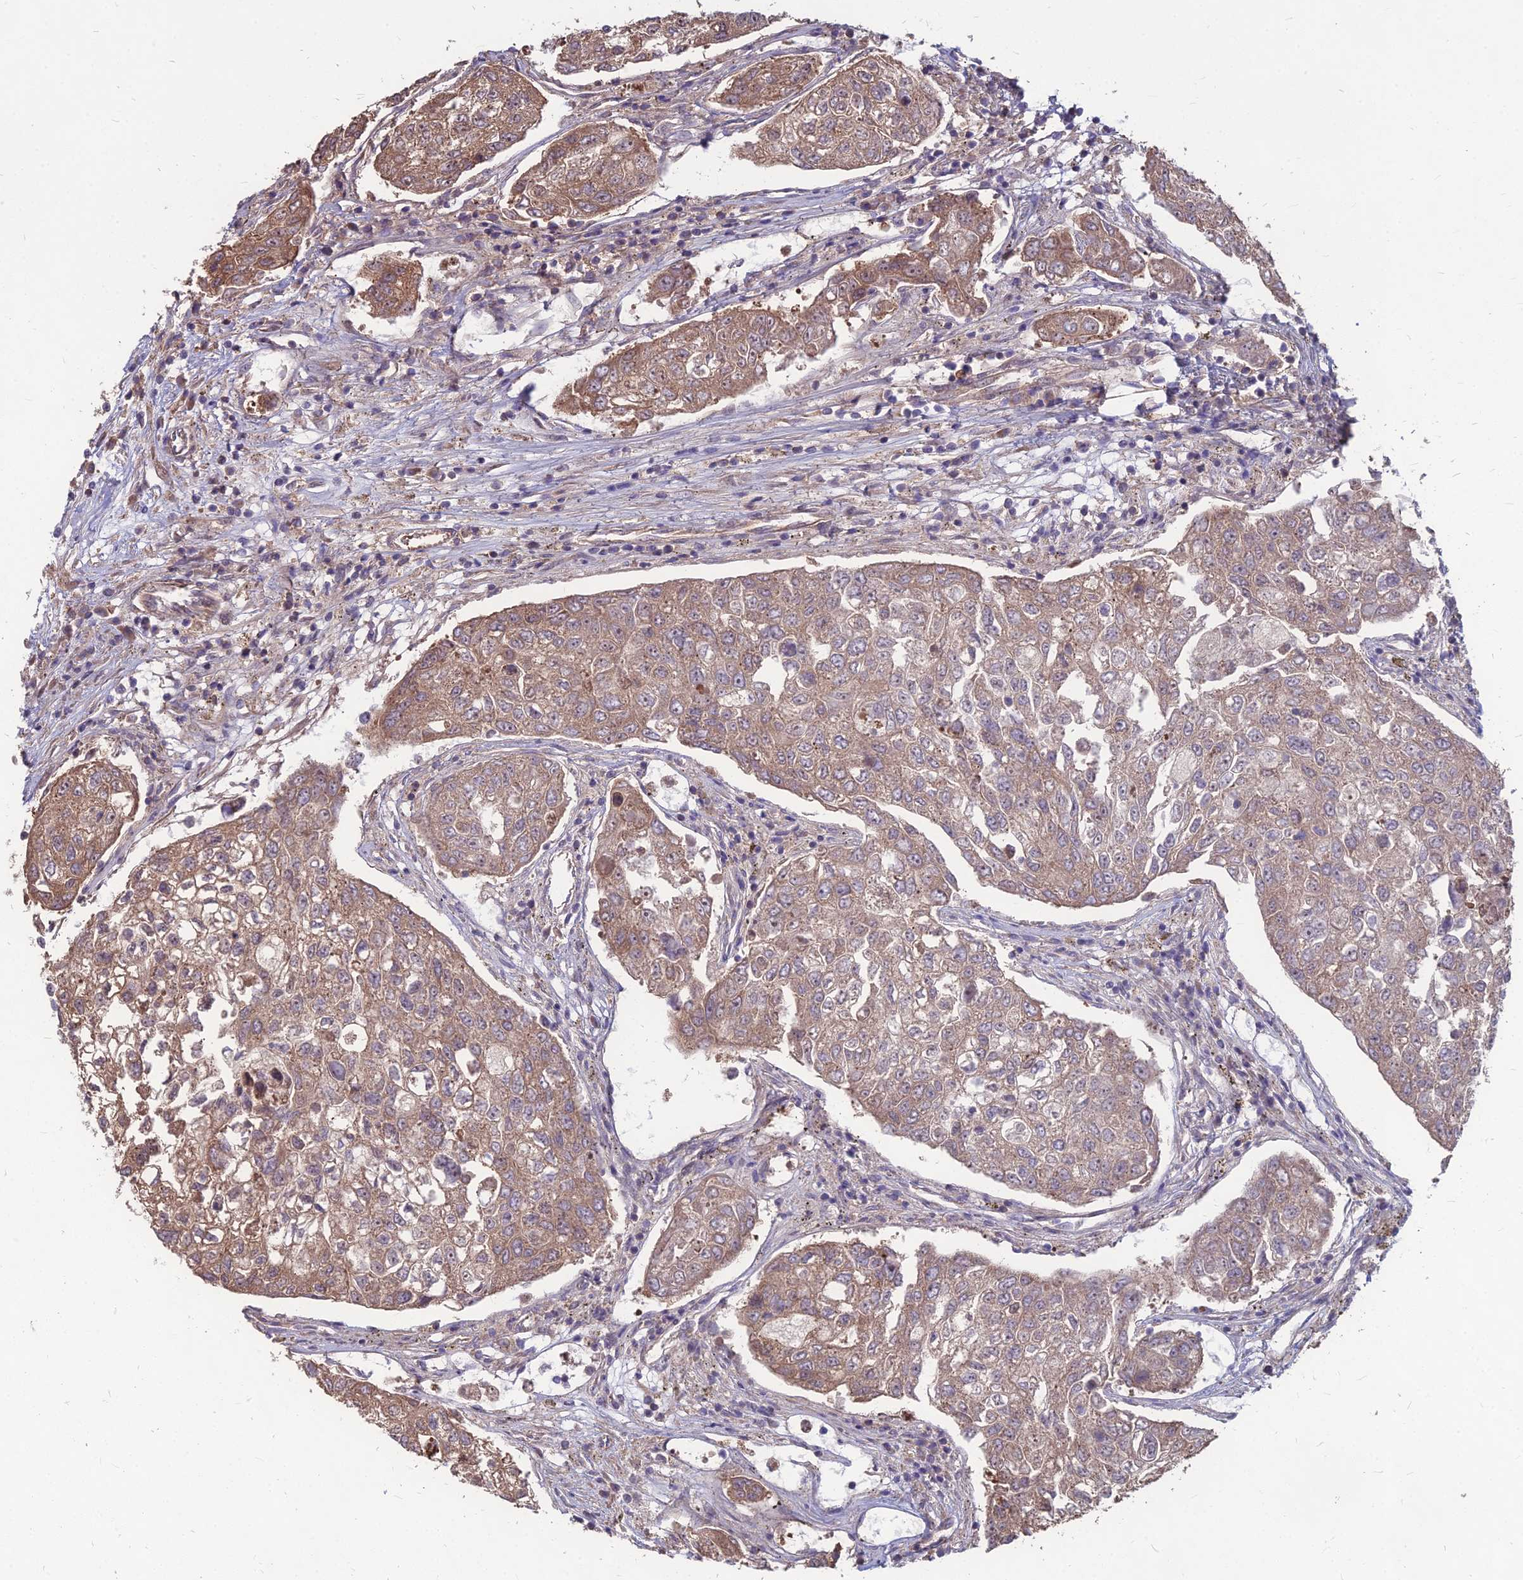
{"staining": {"intensity": "moderate", "quantity": ">75%", "location": "cytoplasmic/membranous"}, "tissue": "urothelial cancer", "cell_type": "Tumor cells", "image_type": "cancer", "snomed": [{"axis": "morphology", "description": "Urothelial carcinoma, High grade"}, {"axis": "topography", "description": "Lymph node"}, {"axis": "topography", "description": "Urinary bladder"}], "caption": "The histopathology image demonstrates immunohistochemical staining of urothelial carcinoma (high-grade). There is moderate cytoplasmic/membranous staining is appreciated in about >75% of tumor cells.", "gene": "LSM6", "patient": {"sex": "male", "age": 51}}